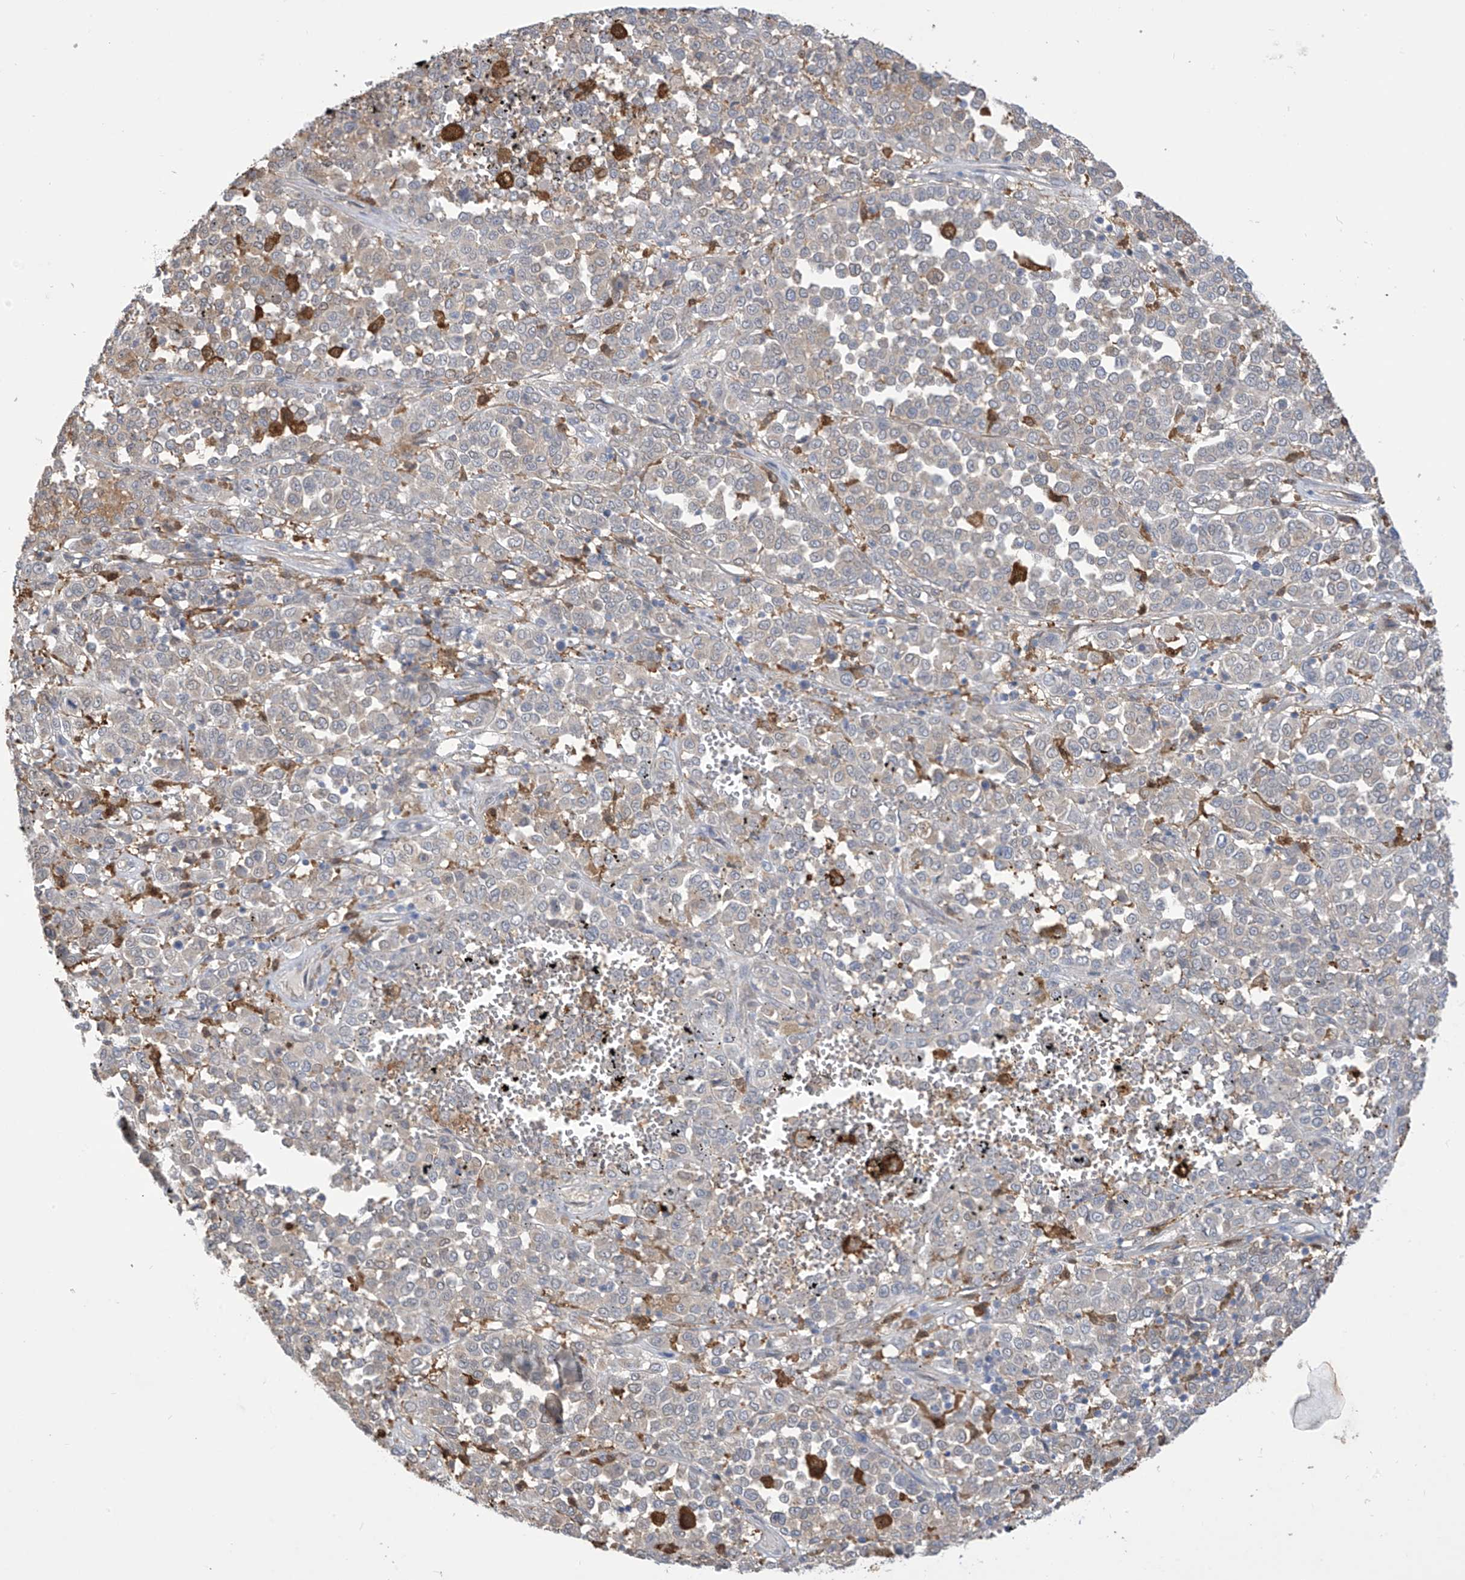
{"staining": {"intensity": "negative", "quantity": "none", "location": "none"}, "tissue": "melanoma", "cell_type": "Tumor cells", "image_type": "cancer", "snomed": [{"axis": "morphology", "description": "Malignant melanoma, Metastatic site"}, {"axis": "topography", "description": "Pancreas"}], "caption": "IHC image of human melanoma stained for a protein (brown), which reveals no staining in tumor cells.", "gene": "IDH1", "patient": {"sex": "female", "age": 30}}